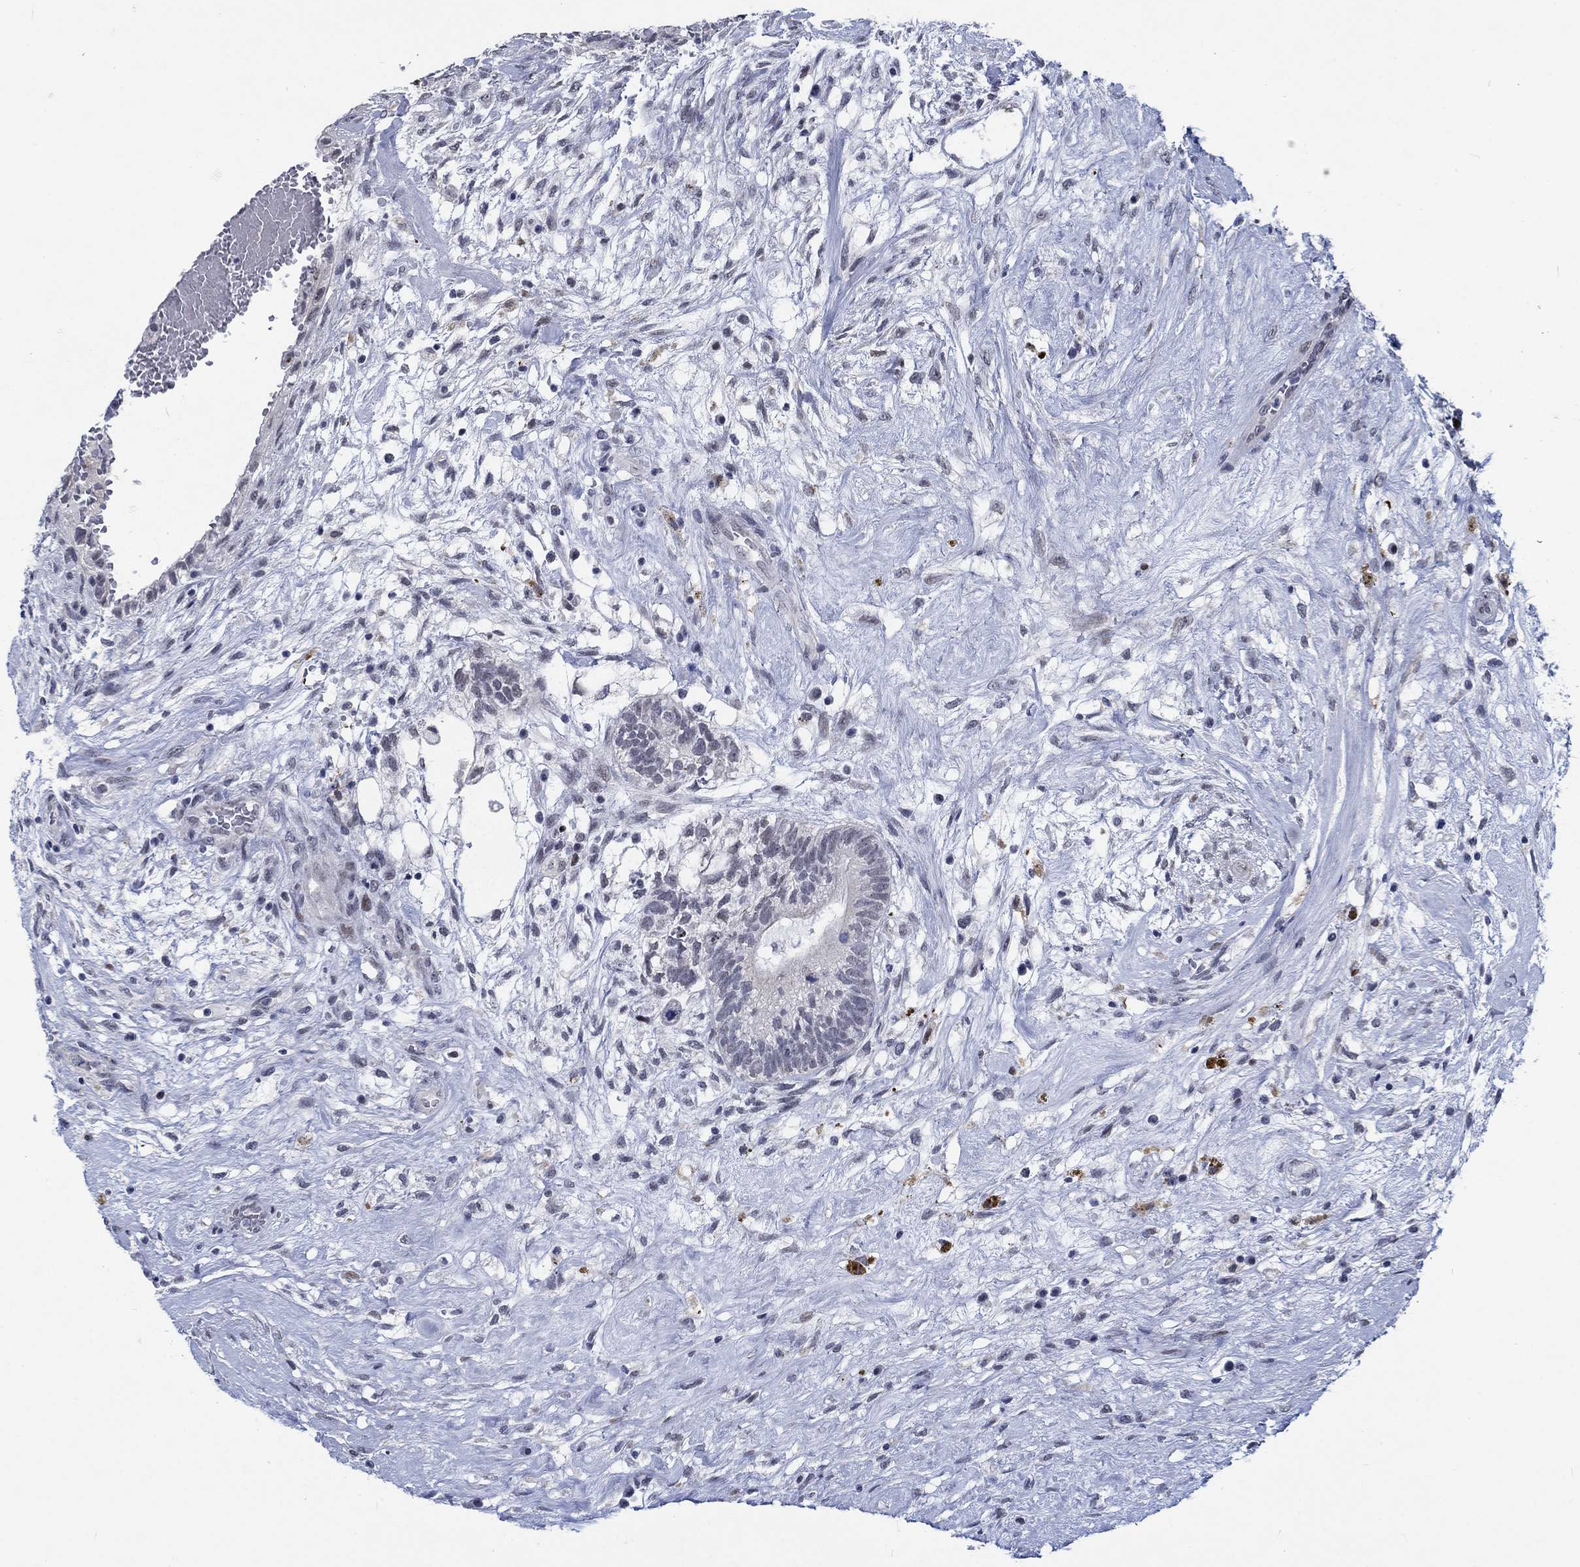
{"staining": {"intensity": "negative", "quantity": "none", "location": "none"}, "tissue": "testis cancer", "cell_type": "Tumor cells", "image_type": "cancer", "snomed": [{"axis": "morphology", "description": "Normal tissue, NOS"}, {"axis": "morphology", "description": "Carcinoma, Embryonal, NOS"}, {"axis": "topography", "description": "Testis"}, {"axis": "topography", "description": "Epididymis"}], "caption": "Protein analysis of embryonal carcinoma (testis) reveals no significant expression in tumor cells. (Stains: DAB (3,3'-diaminobenzidine) immunohistochemistry with hematoxylin counter stain, Microscopy: brightfield microscopy at high magnification).", "gene": "NEU3", "patient": {"sex": "male", "age": 32}}